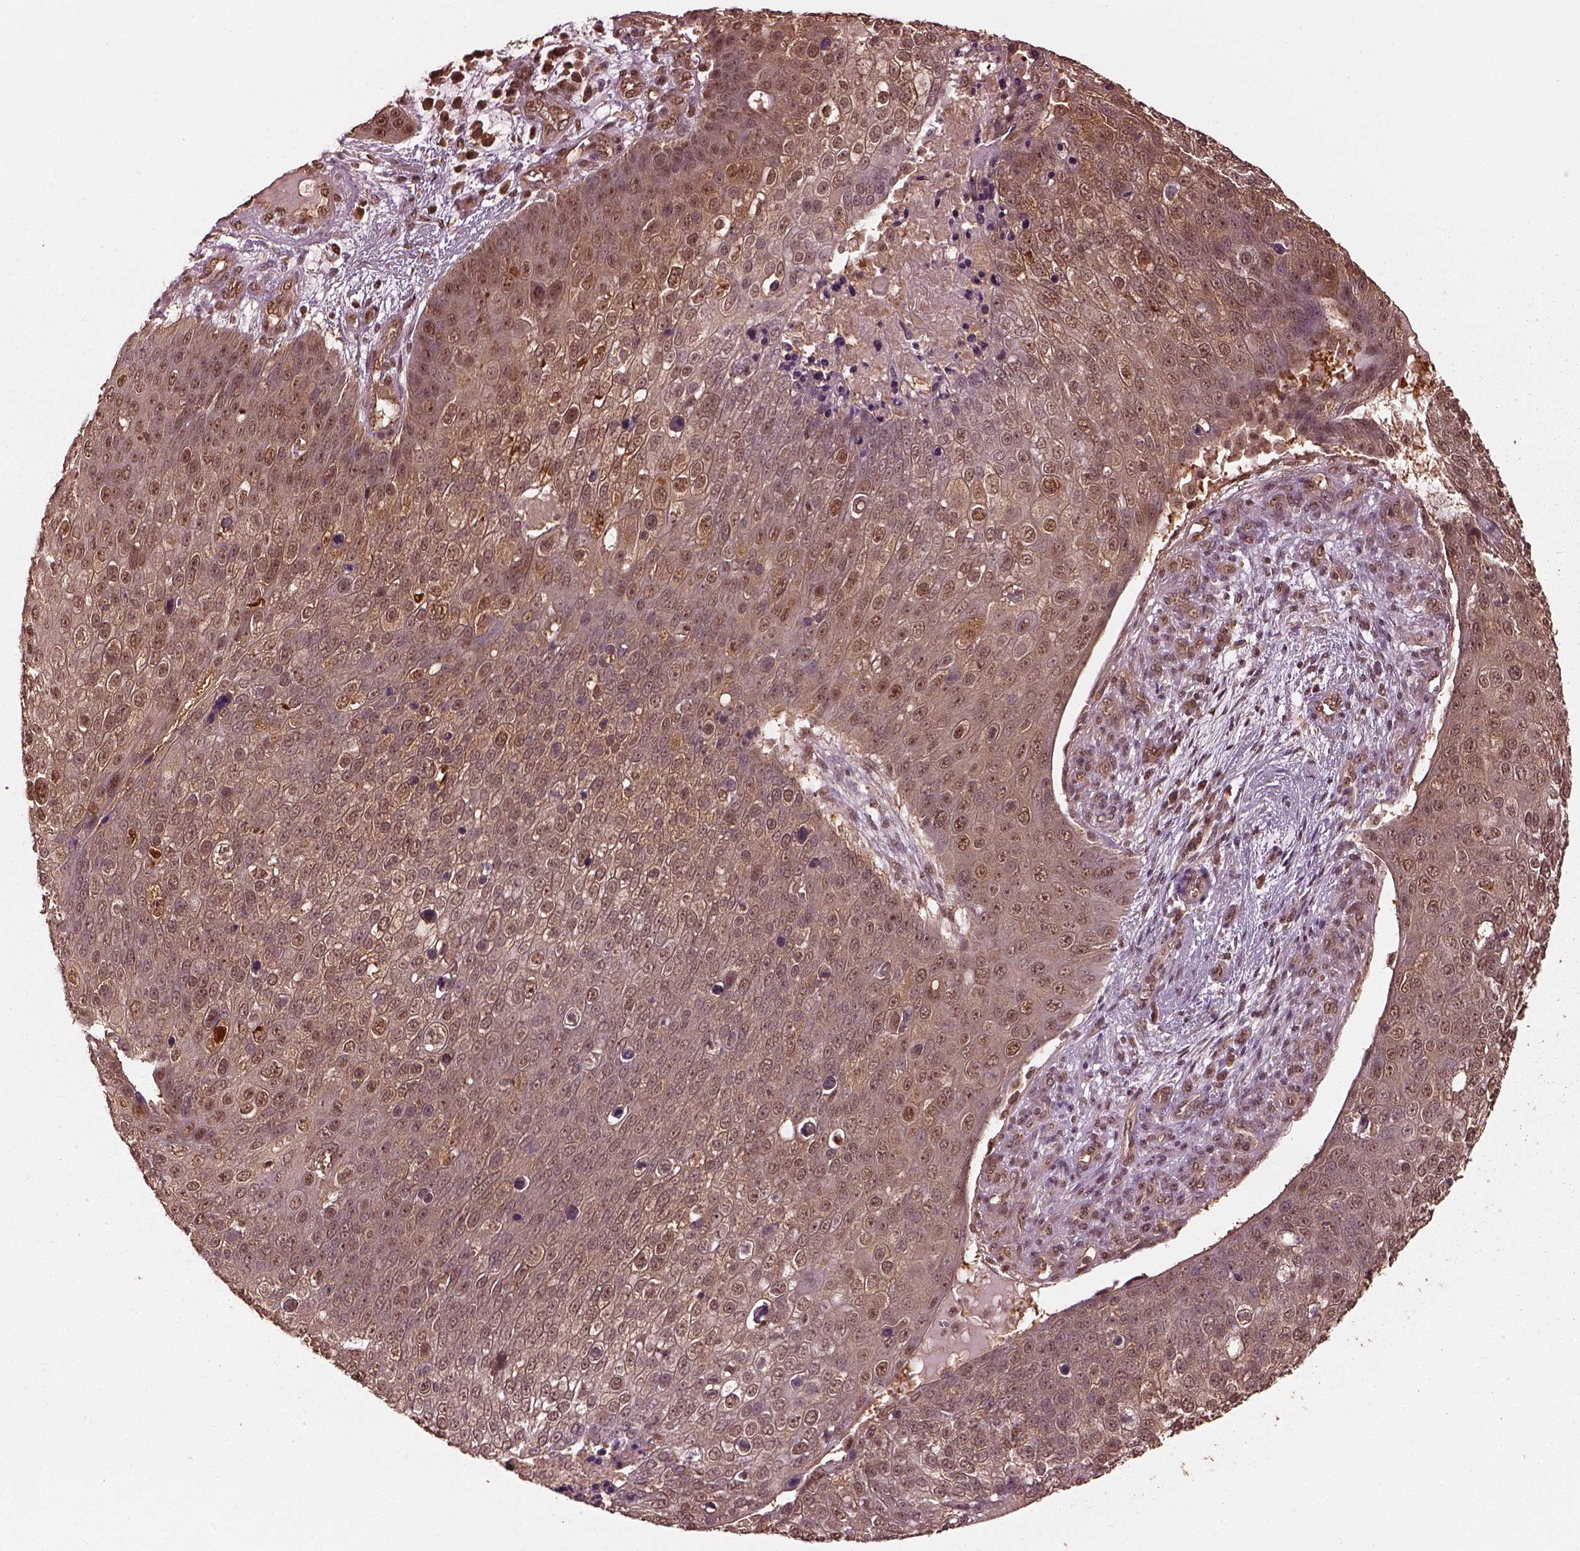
{"staining": {"intensity": "weak", "quantity": "25%-75%", "location": "cytoplasmic/membranous,nuclear"}, "tissue": "skin cancer", "cell_type": "Tumor cells", "image_type": "cancer", "snomed": [{"axis": "morphology", "description": "Squamous cell carcinoma, NOS"}, {"axis": "topography", "description": "Skin"}], "caption": "This photomicrograph exhibits IHC staining of human skin squamous cell carcinoma, with low weak cytoplasmic/membranous and nuclear staining in about 25%-75% of tumor cells.", "gene": "PSMC5", "patient": {"sex": "male", "age": 71}}